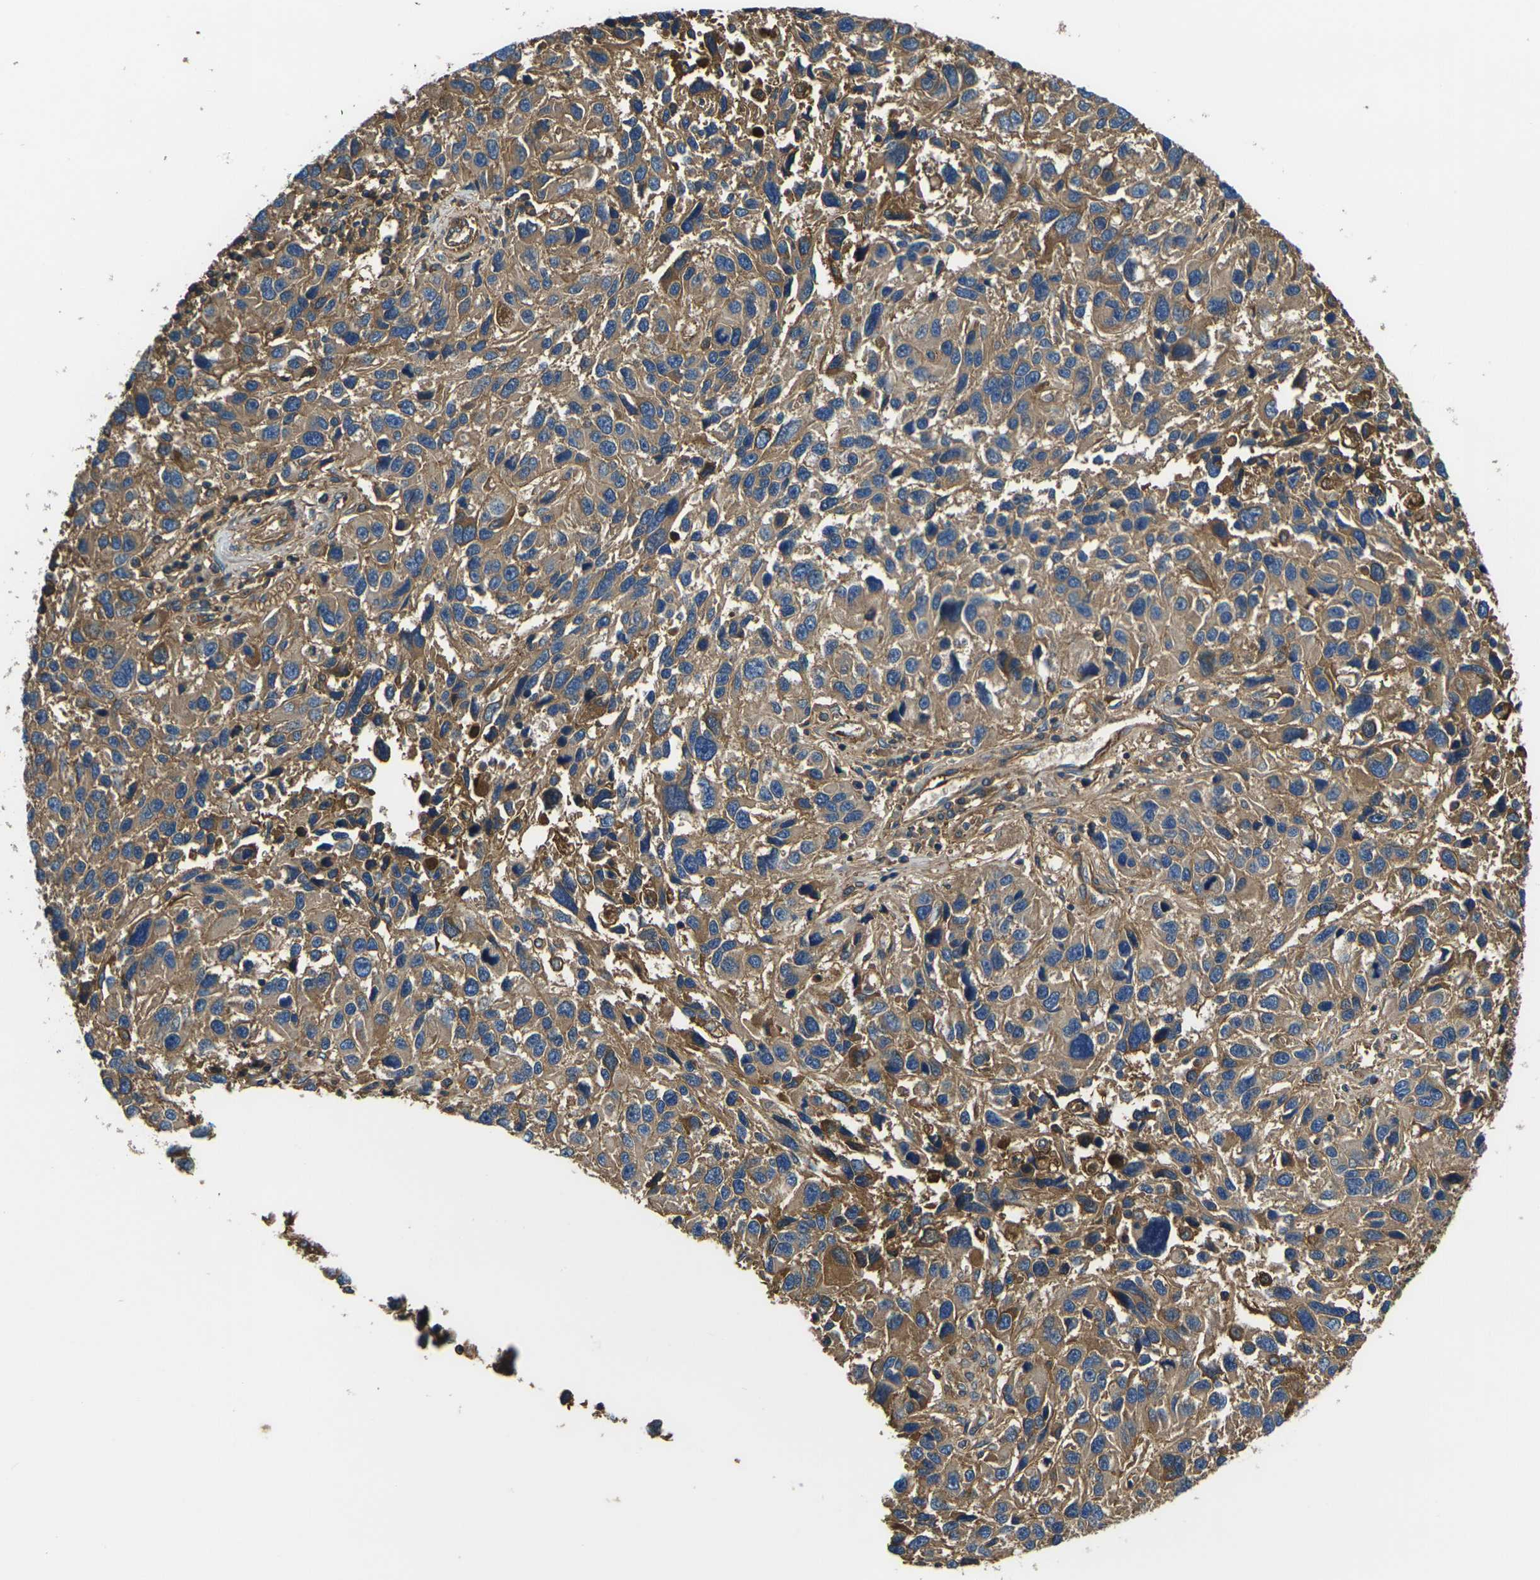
{"staining": {"intensity": "moderate", "quantity": "25%-75%", "location": "cytoplasmic/membranous"}, "tissue": "melanoma", "cell_type": "Tumor cells", "image_type": "cancer", "snomed": [{"axis": "morphology", "description": "Malignant melanoma, NOS"}, {"axis": "topography", "description": "Skin"}], "caption": "Moderate cytoplasmic/membranous protein expression is appreciated in about 25%-75% of tumor cells in malignant melanoma. The staining was performed using DAB, with brown indicating positive protein expression. Nuclei are stained blue with hematoxylin.", "gene": "HSPG2", "patient": {"sex": "male", "age": 53}}